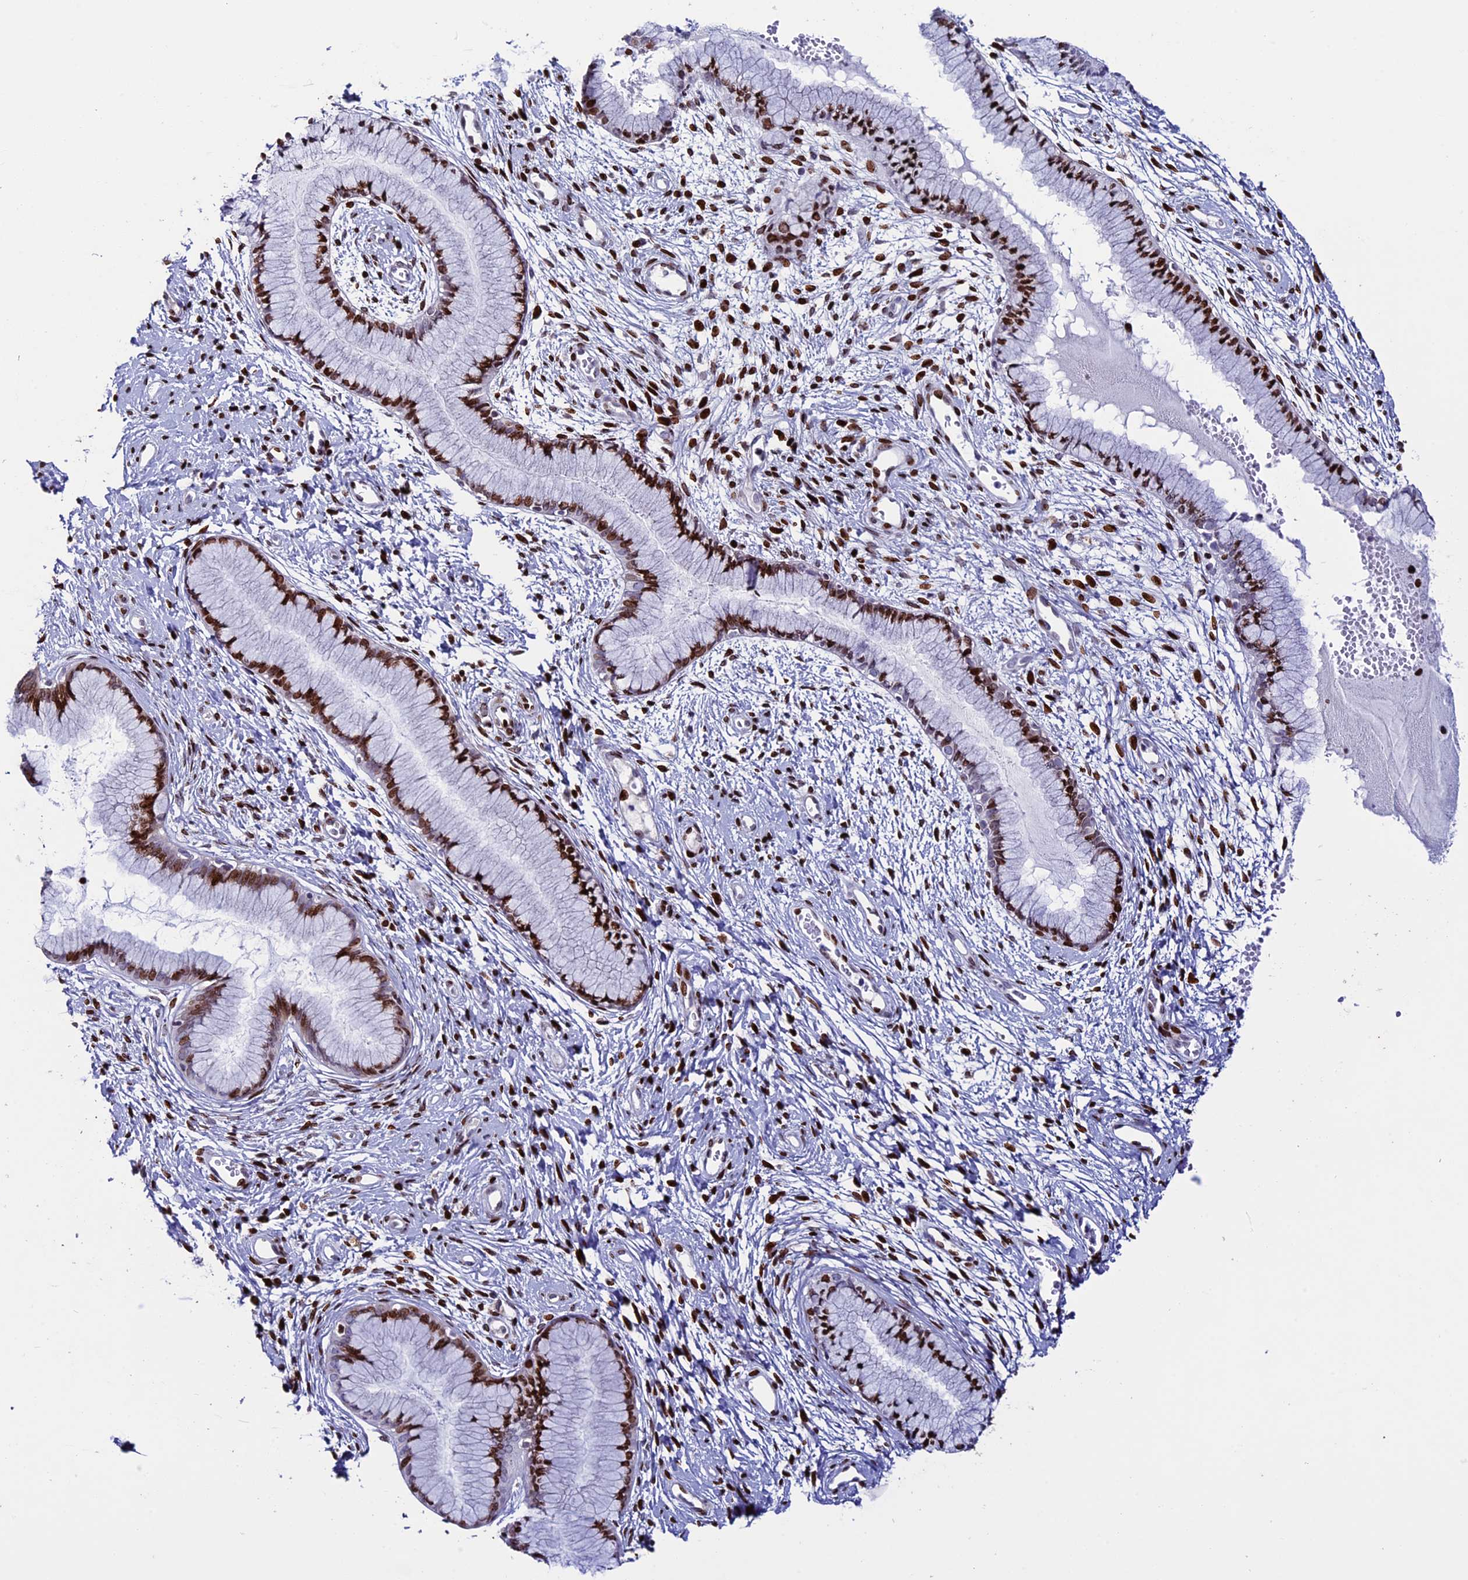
{"staining": {"intensity": "strong", "quantity": ">75%", "location": "nuclear"}, "tissue": "cervix", "cell_type": "Glandular cells", "image_type": "normal", "snomed": [{"axis": "morphology", "description": "Normal tissue, NOS"}, {"axis": "topography", "description": "Cervix"}], "caption": "An image of human cervix stained for a protein displays strong nuclear brown staining in glandular cells. (Stains: DAB in brown, nuclei in blue, Microscopy: brightfield microscopy at high magnification).", "gene": "BTBD3", "patient": {"sex": "female", "age": 42}}